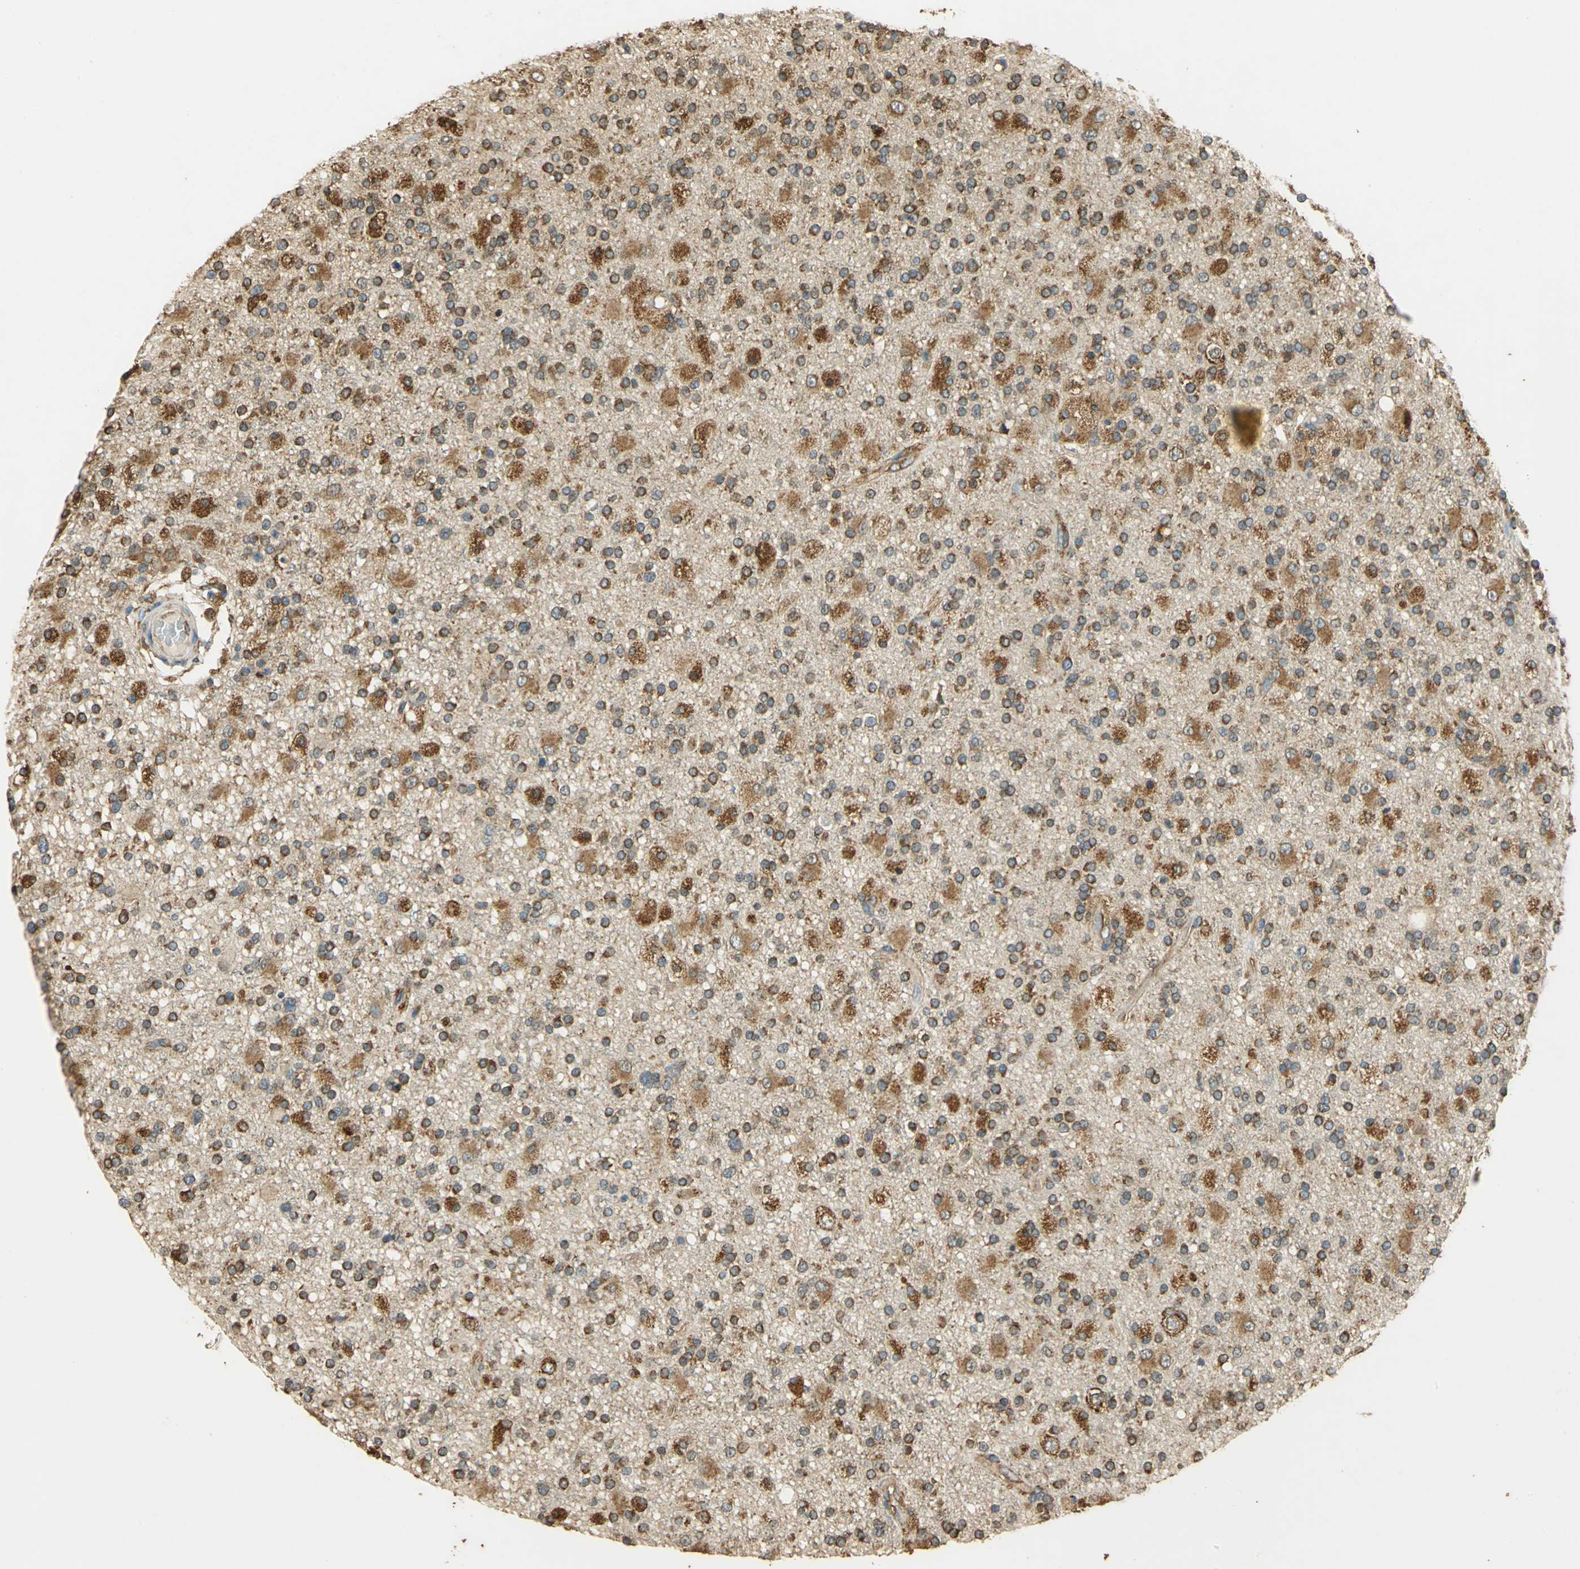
{"staining": {"intensity": "moderate", "quantity": ">75%", "location": "cytoplasmic/membranous"}, "tissue": "glioma", "cell_type": "Tumor cells", "image_type": "cancer", "snomed": [{"axis": "morphology", "description": "Glioma, malignant, High grade"}, {"axis": "topography", "description": "Brain"}], "caption": "Tumor cells show medium levels of moderate cytoplasmic/membranous positivity in approximately >75% of cells in glioma. (Brightfield microscopy of DAB IHC at high magnification).", "gene": "HSP90B1", "patient": {"sex": "male", "age": 33}}